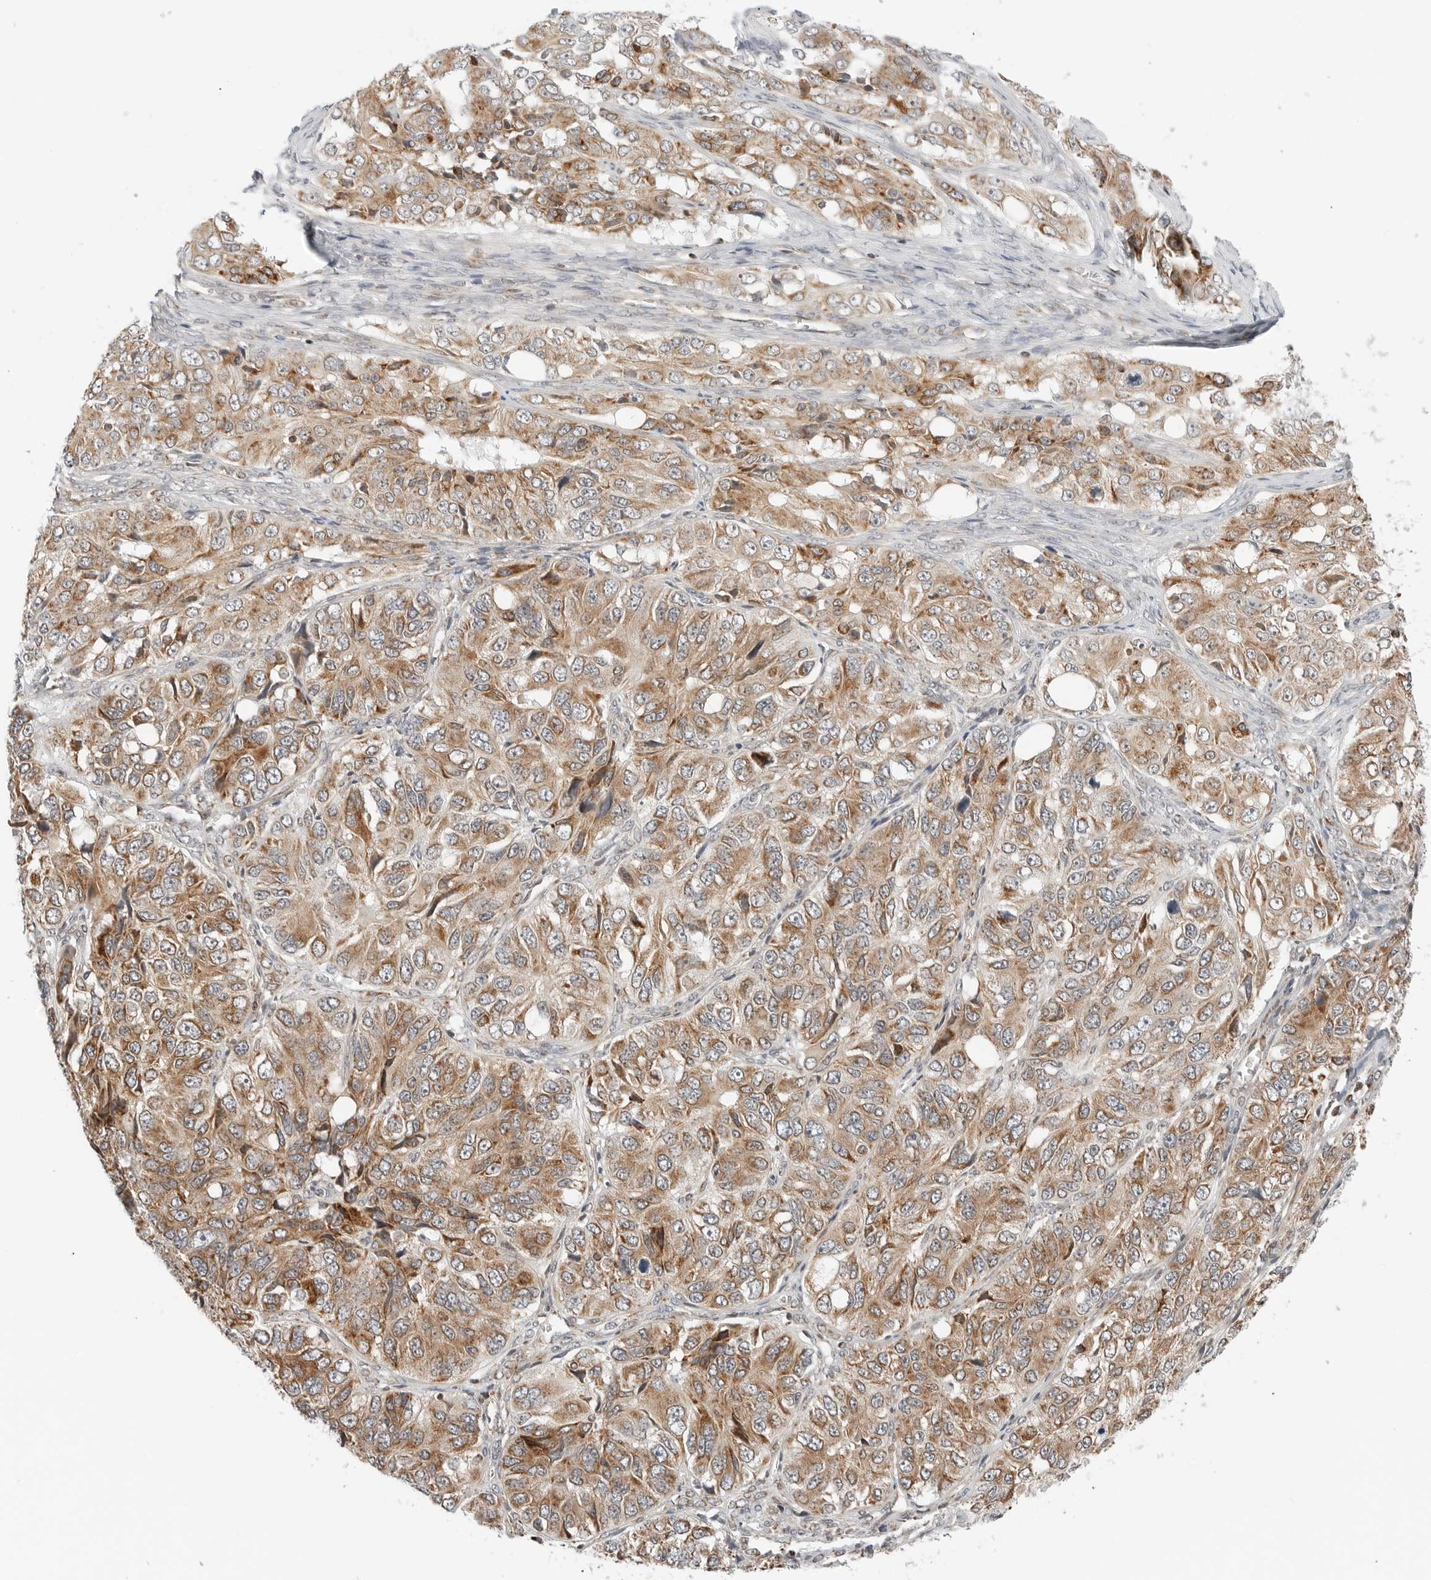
{"staining": {"intensity": "moderate", "quantity": ">75%", "location": "cytoplasmic/membranous"}, "tissue": "ovarian cancer", "cell_type": "Tumor cells", "image_type": "cancer", "snomed": [{"axis": "morphology", "description": "Carcinoma, endometroid"}, {"axis": "topography", "description": "Ovary"}], "caption": "Protein expression analysis of human ovarian cancer (endometroid carcinoma) reveals moderate cytoplasmic/membranous expression in about >75% of tumor cells.", "gene": "DYRK4", "patient": {"sex": "female", "age": 51}}